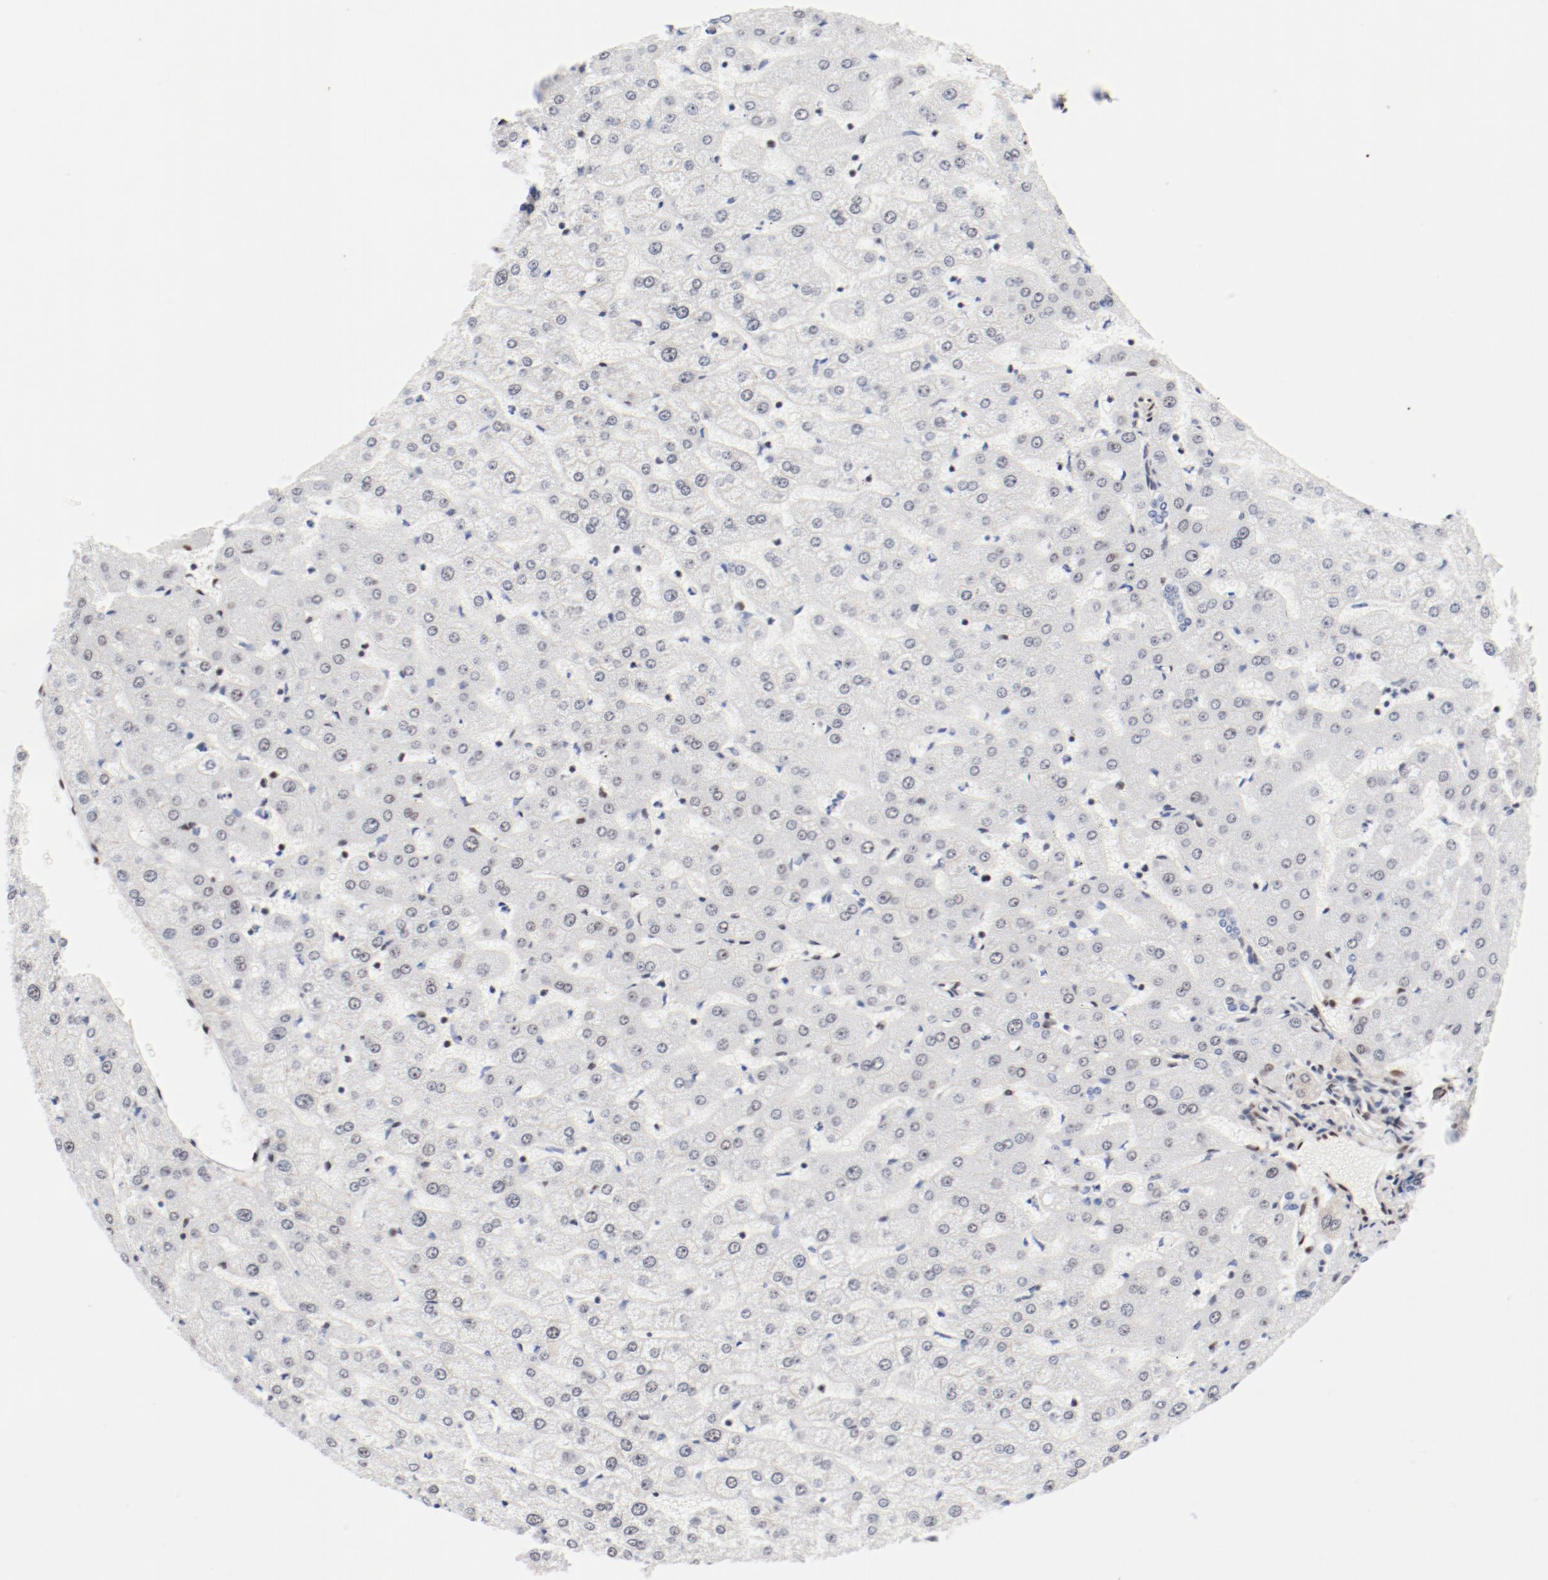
{"staining": {"intensity": "negative", "quantity": "none", "location": "none"}, "tissue": "liver", "cell_type": "Cholangiocytes", "image_type": "normal", "snomed": [{"axis": "morphology", "description": "Normal tissue, NOS"}, {"axis": "morphology", "description": "Fibrosis, NOS"}, {"axis": "topography", "description": "Liver"}], "caption": "Liver stained for a protein using IHC exhibits no positivity cholangiocytes.", "gene": "CTBP1", "patient": {"sex": "female", "age": 29}}